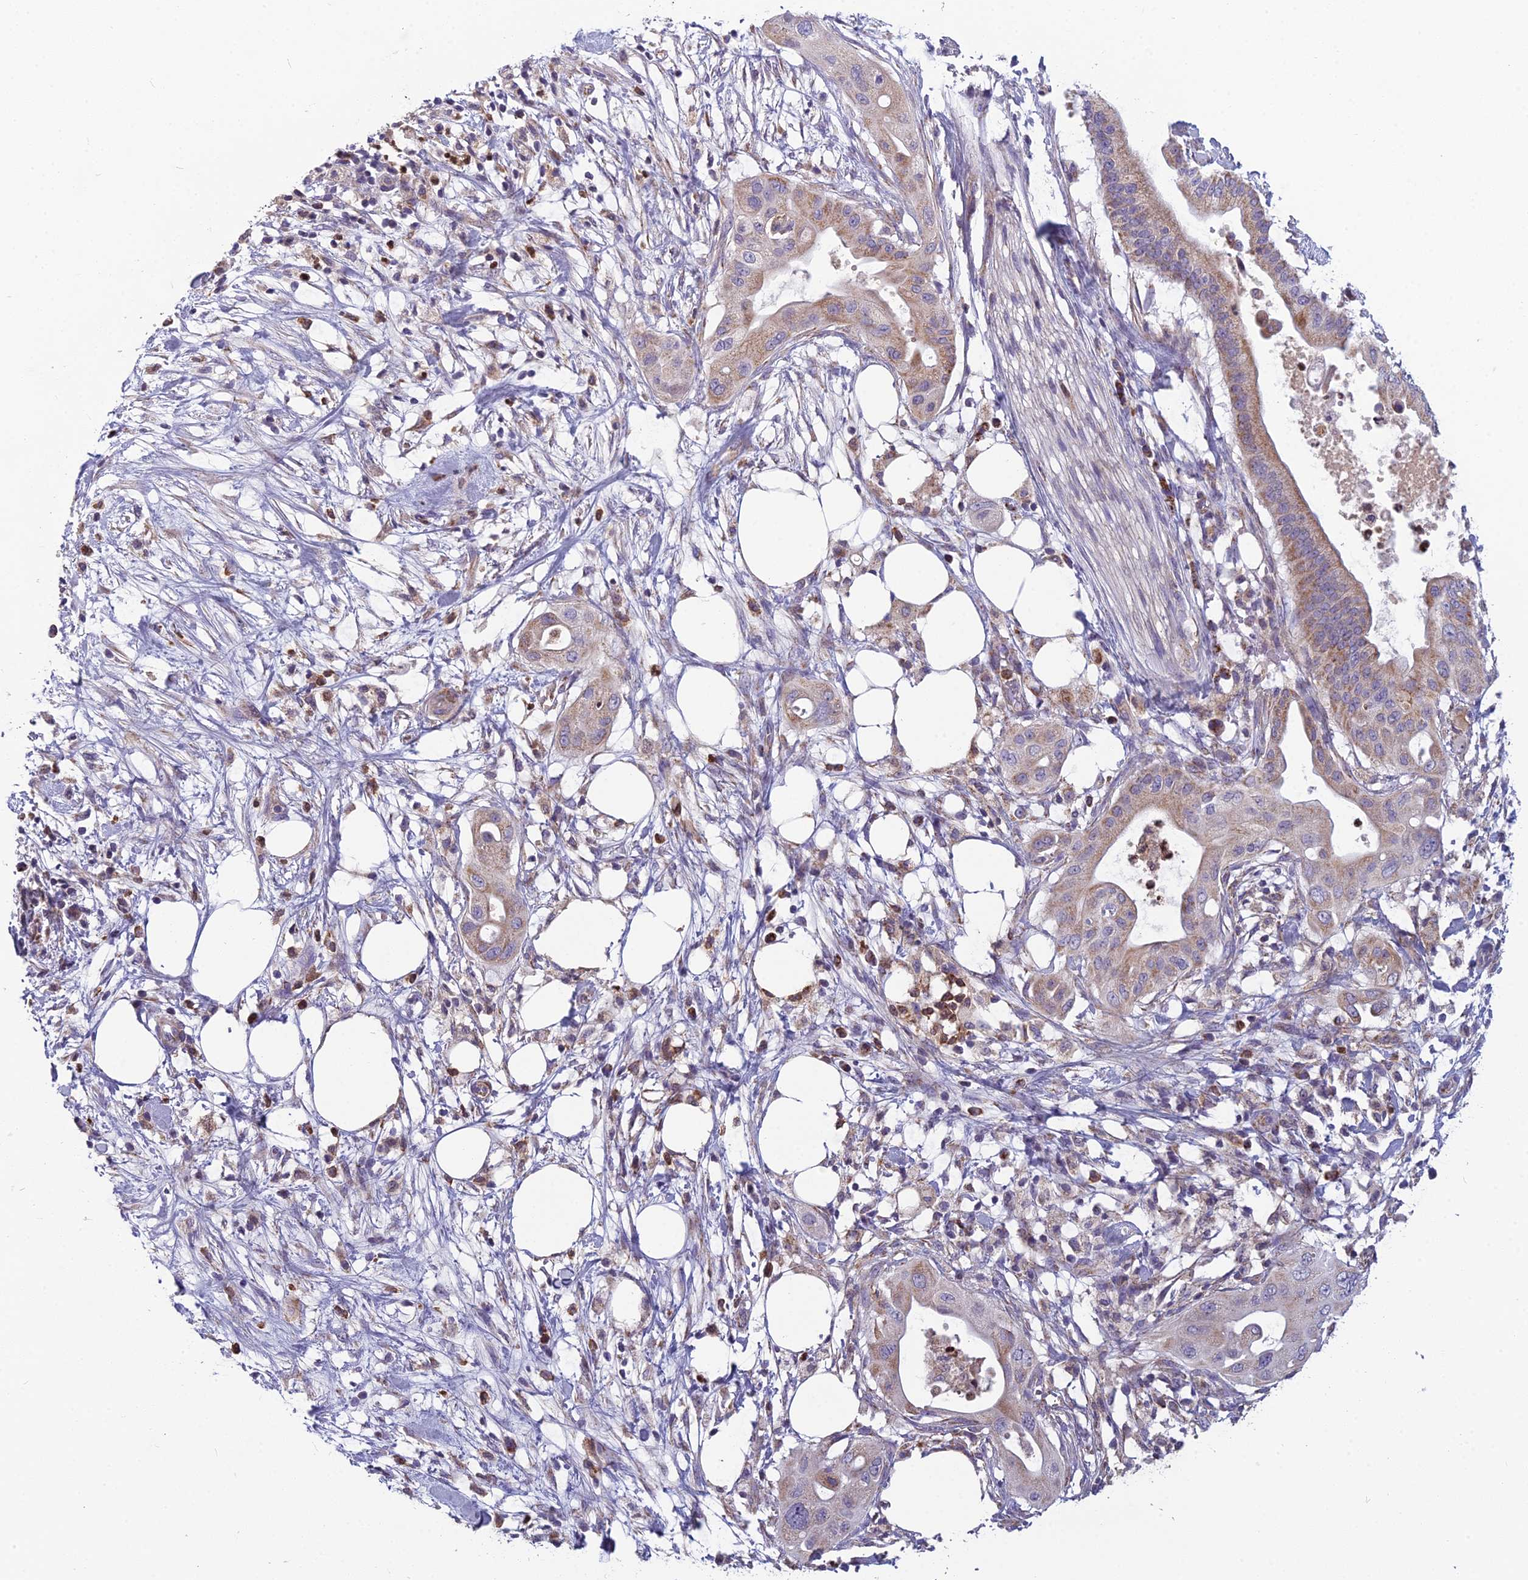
{"staining": {"intensity": "weak", "quantity": "25%-75%", "location": "cytoplasmic/membranous"}, "tissue": "pancreatic cancer", "cell_type": "Tumor cells", "image_type": "cancer", "snomed": [{"axis": "morphology", "description": "Adenocarcinoma, NOS"}, {"axis": "topography", "description": "Pancreas"}], "caption": "Adenocarcinoma (pancreatic) stained with DAB (3,3'-diaminobenzidine) immunohistochemistry (IHC) shows low levels of weak cytoplasmic/membranous positivity in approximately 25%-75% of tumor cells.", "gene": "ENSG00000188897", "patient": {"sex": "male", "age": 68}}